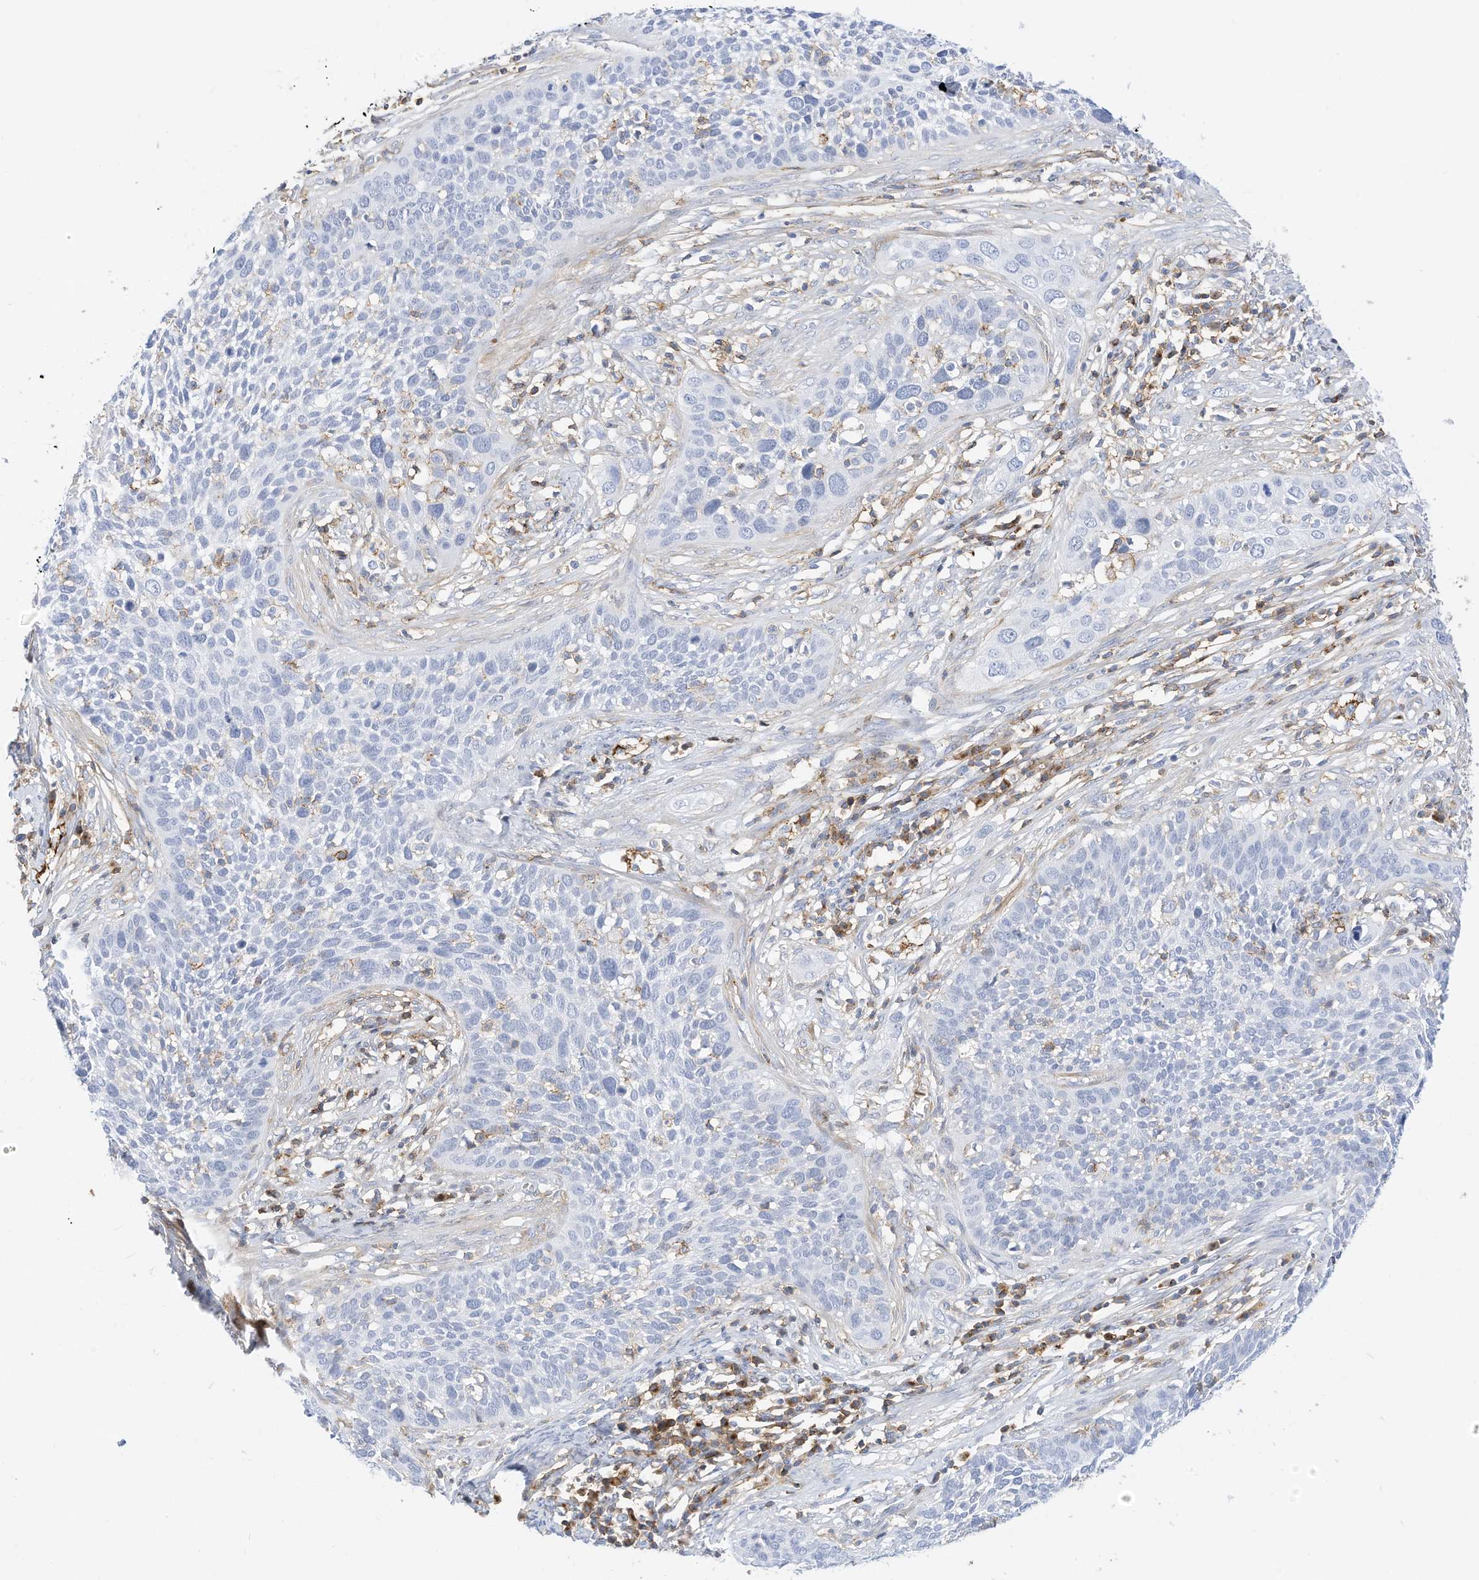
{"staining": {"intensity": "negative", "quantity": "none", "location": "none"}, "tissue": "cervical cancer", "cell_type": "Tumor cells", "image_type": "cancer", "snomed": [{"axis": "morphology", "description": "Squamous cell carcinoma, NOS"}, {"axis": "topography", "description": "Cervix"}], "caption": "Immunohistochemistry histopathology image of neoplastic tissue: cervical cancer (squamous cell carcinoma) stained with DAB shows no significant protein positivity in tumor cells. (DAB (3,3'-diaminobenzidine) immunohistochemistry with hematoxylin counter stain).", "gene": "TXNDC9", "patient": {"sex": "female", "age": 34}}